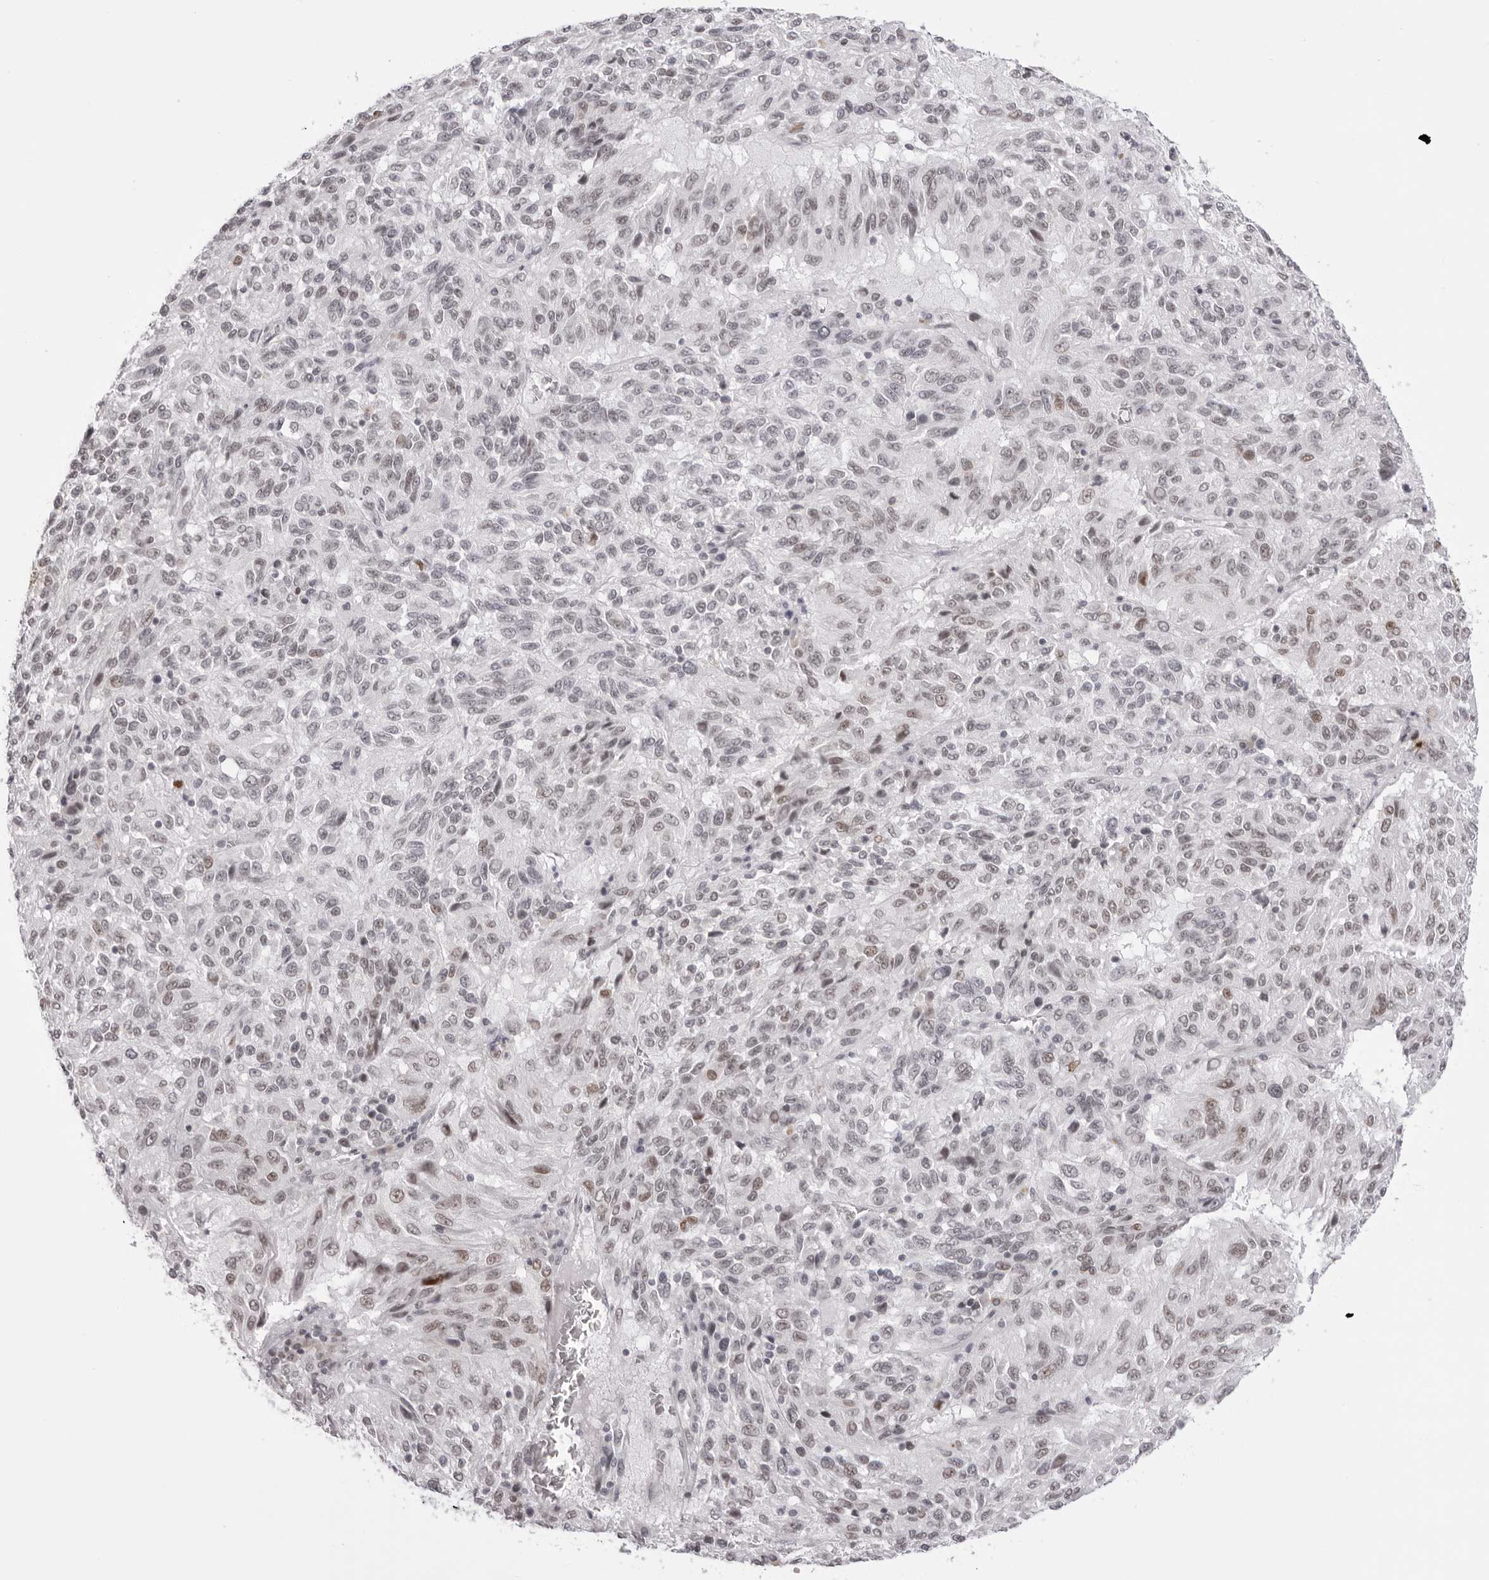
{"staining": {"intensity": "weak", "quantity": "25%-75%", "location": "nuclear"}, "tissue": "melanoma", "cell_type": "Tumor cells", "image_type": "cancer", "snomed": [{"axis": "morphology", "description": "Malignant melanoma, Metastatic site"}, {"axis": "topography", "description": "Lung"}], "caption": "Melanoma was stained to show a protein in brown. There is low levels of weak nuclear positivity in approximately 25%-75% of tumor cells. Immunohistochemistry (ihc) stains the protein of interest in brown and the nuclei are stained blue.", "gene": "MAFK", "patient": {"sex": "male", "age": 64}}